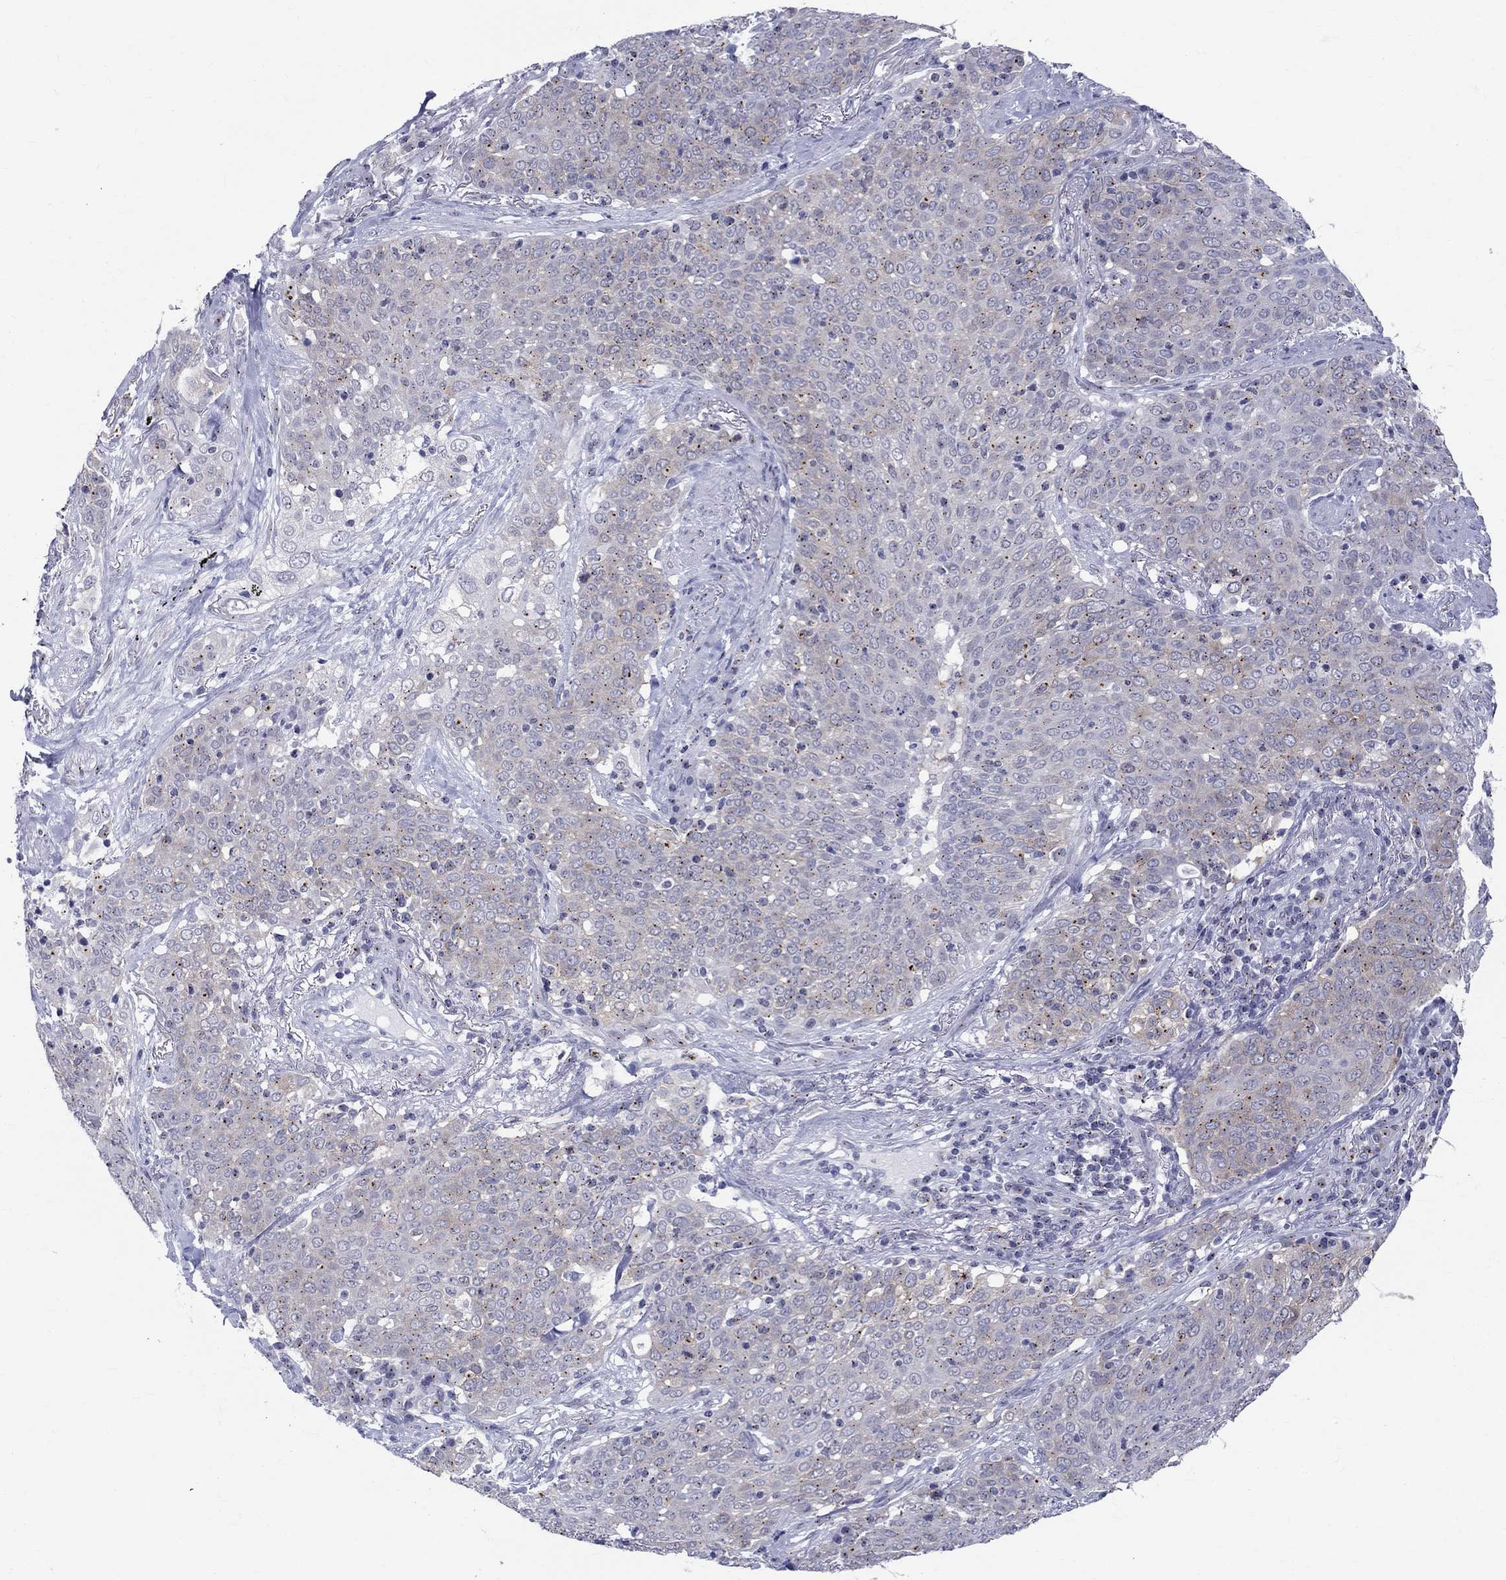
{"staining": {"intensity": "negative", "quantity": "none", "location": "none"}, "tissue": "lung cancer", "cell_type": "Tumor cells", "image_type": "cancer", "snomed": [{"axis": "morphology", "description": "Squamous cell carcinoma, NOS"}, {"axis": "topography", "description": "Lung"}], "caption": "This photomicrograph is of lung squamous cell carcinoma stained with IHC to label a protein in brown with the nuclei are counter-stained blue. There is no expression in tumor cells. (DAB (3,3'-diaminobenzidine) immunohistochemistry (IHC) with hematoxylin counter stain).", "gene": "CEP43", "patient": {"sex": "male", "age": 82}}